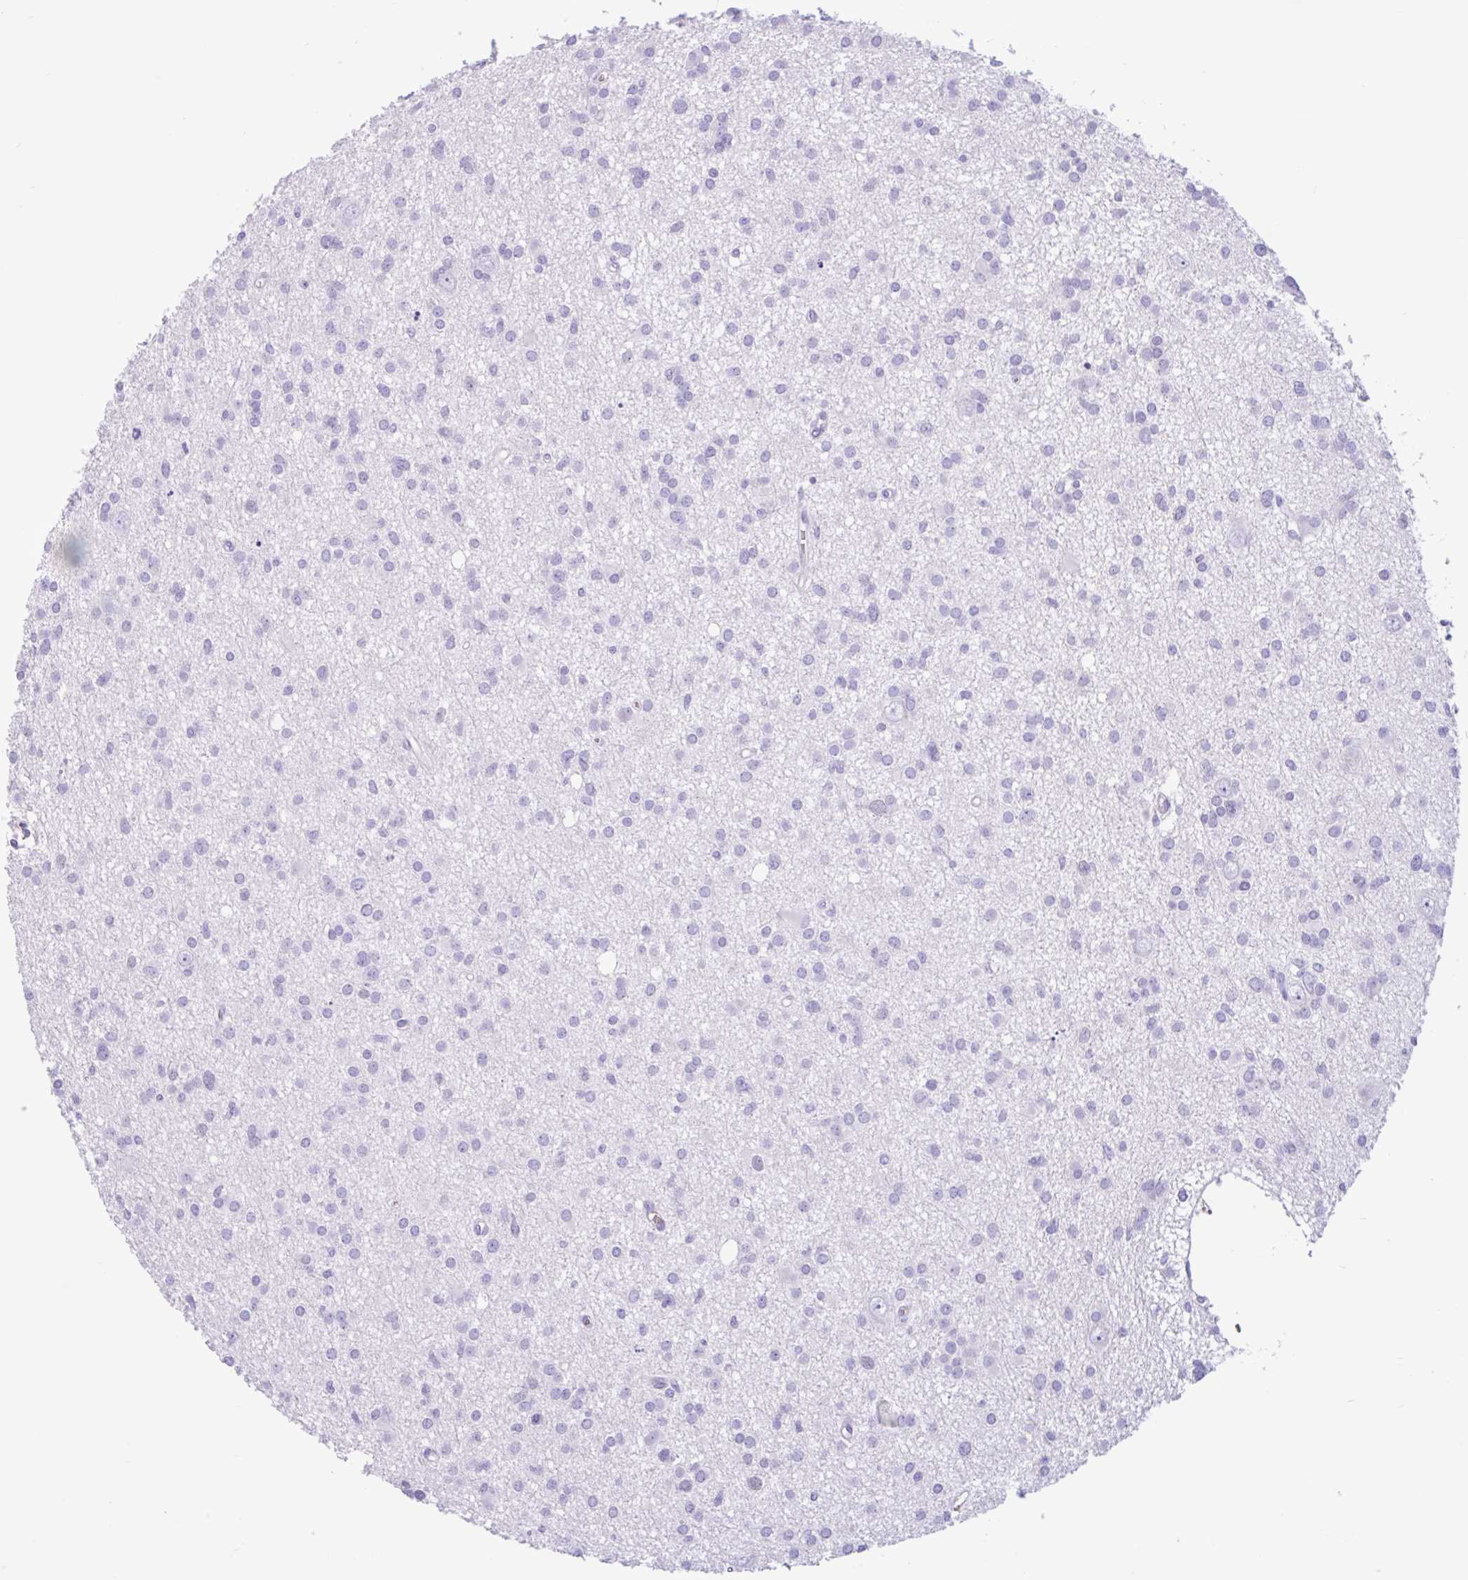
{"staining": {"intensity": "negative", "quantity": "none", "location": "none"}, "tissue": "glioma", "cell_type": "Tumor cells", "image_type": "cancer", "snomed": [{"axis": "morphology", "description": "Glioma, malignant, High grade"}, {"axis": "topography", "description": "Brain"}], "caption": "High-grade glioma (malignant) was stained to show a protein in brown. There is no significant staining in tumor cells. (DAB IHC visualized using brightfield microscopy, high magnification).", "gene": "TMEM79", "patient": {"sex": "male", "age": 23}}